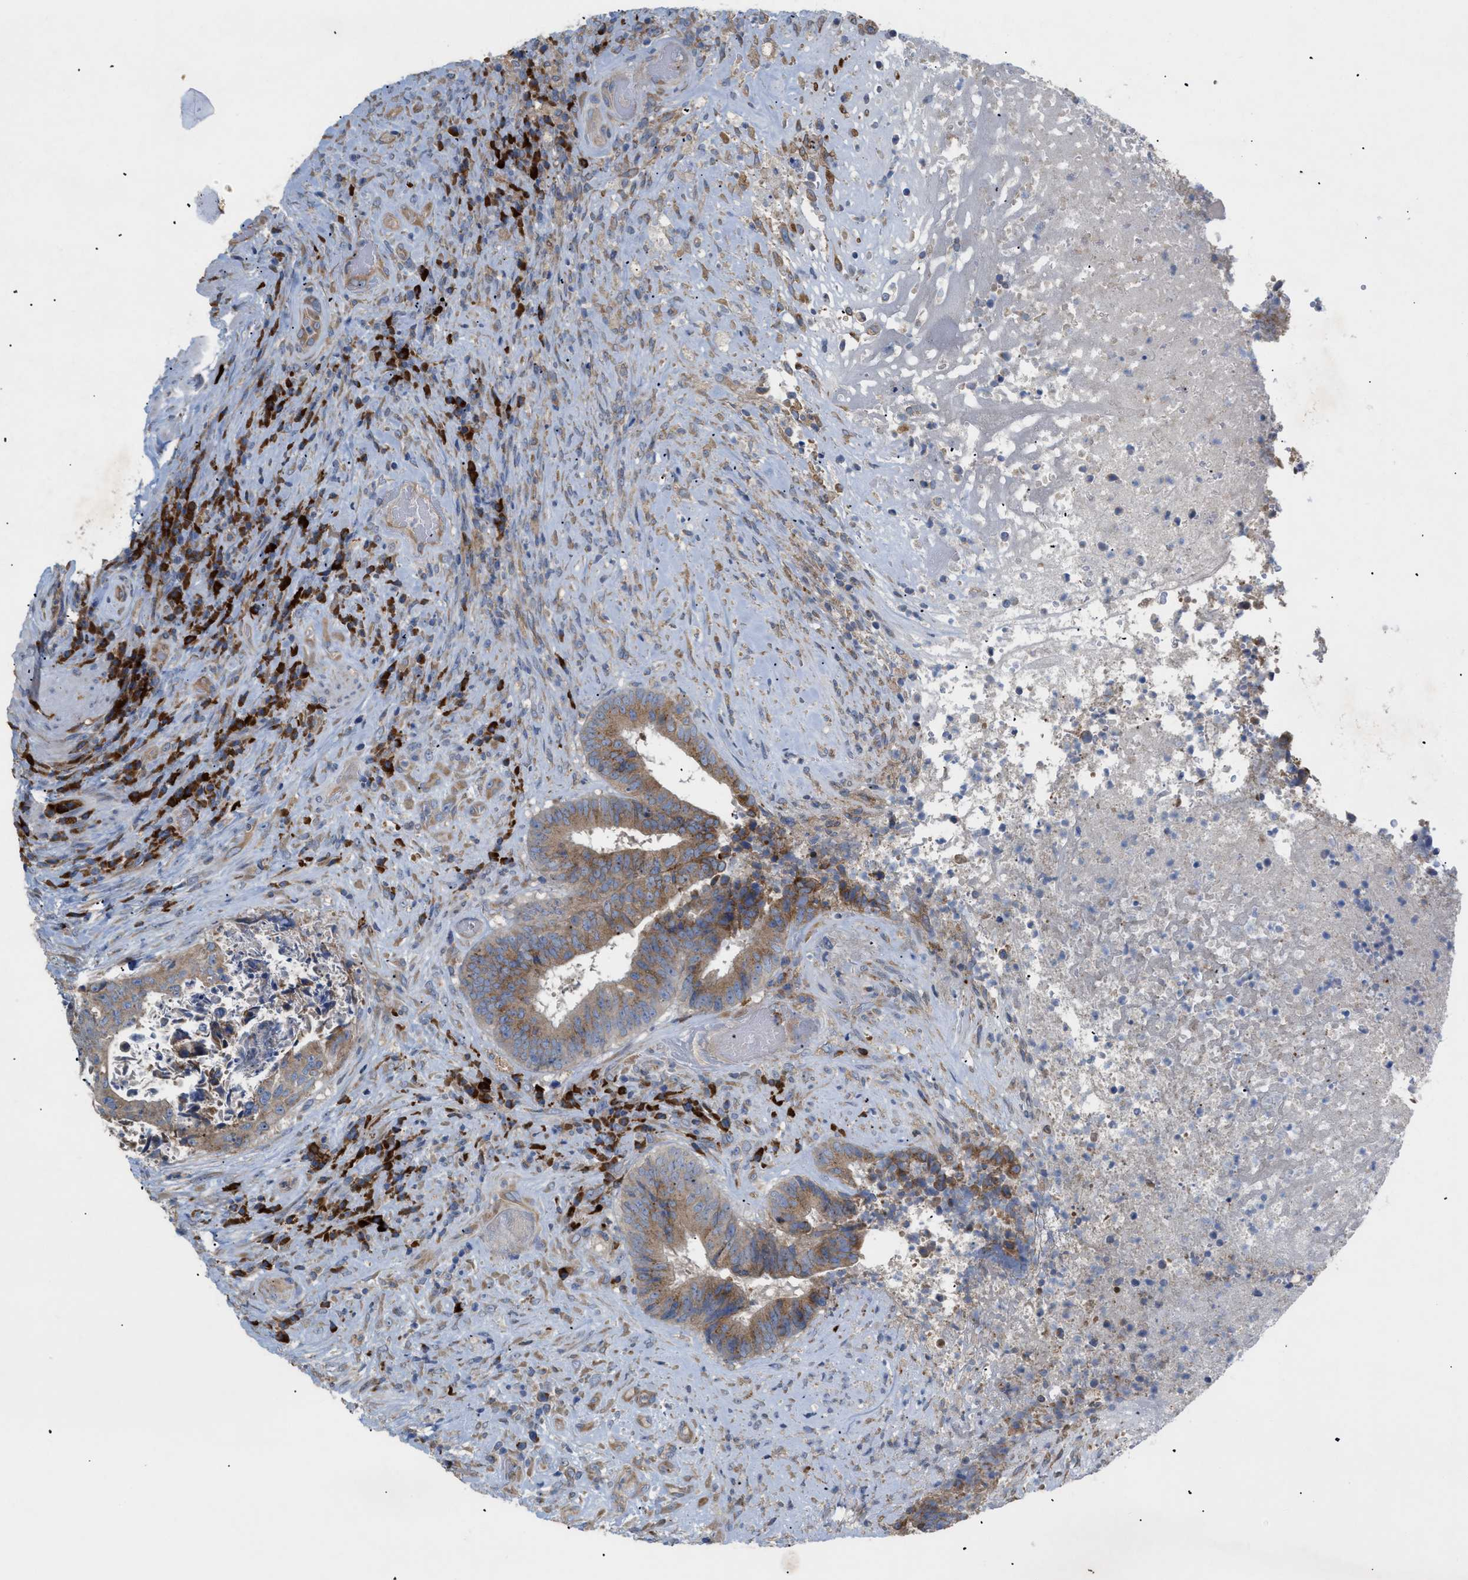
{"staining": {"intensity": "moderate", "quantity": "25%-75%", "location": "cytoplasmic/membranous"}, "tissue": "colorectal cancer", "cell_type": "Tumor cells", "image_type": "cancer", "snomed": [{"axis": "morphology", "description": "Adenocarcinoma, NOS"}, {"axis": "topography", "description": "Rectum"}], "caption": "Moderate cytoplasmic/membranous protein positivity is identified in about 25%-75% of tumor cells in colorectal cancer.", "gene": "SLC50A1", "patient": {"sex": "male", "age": 72}}